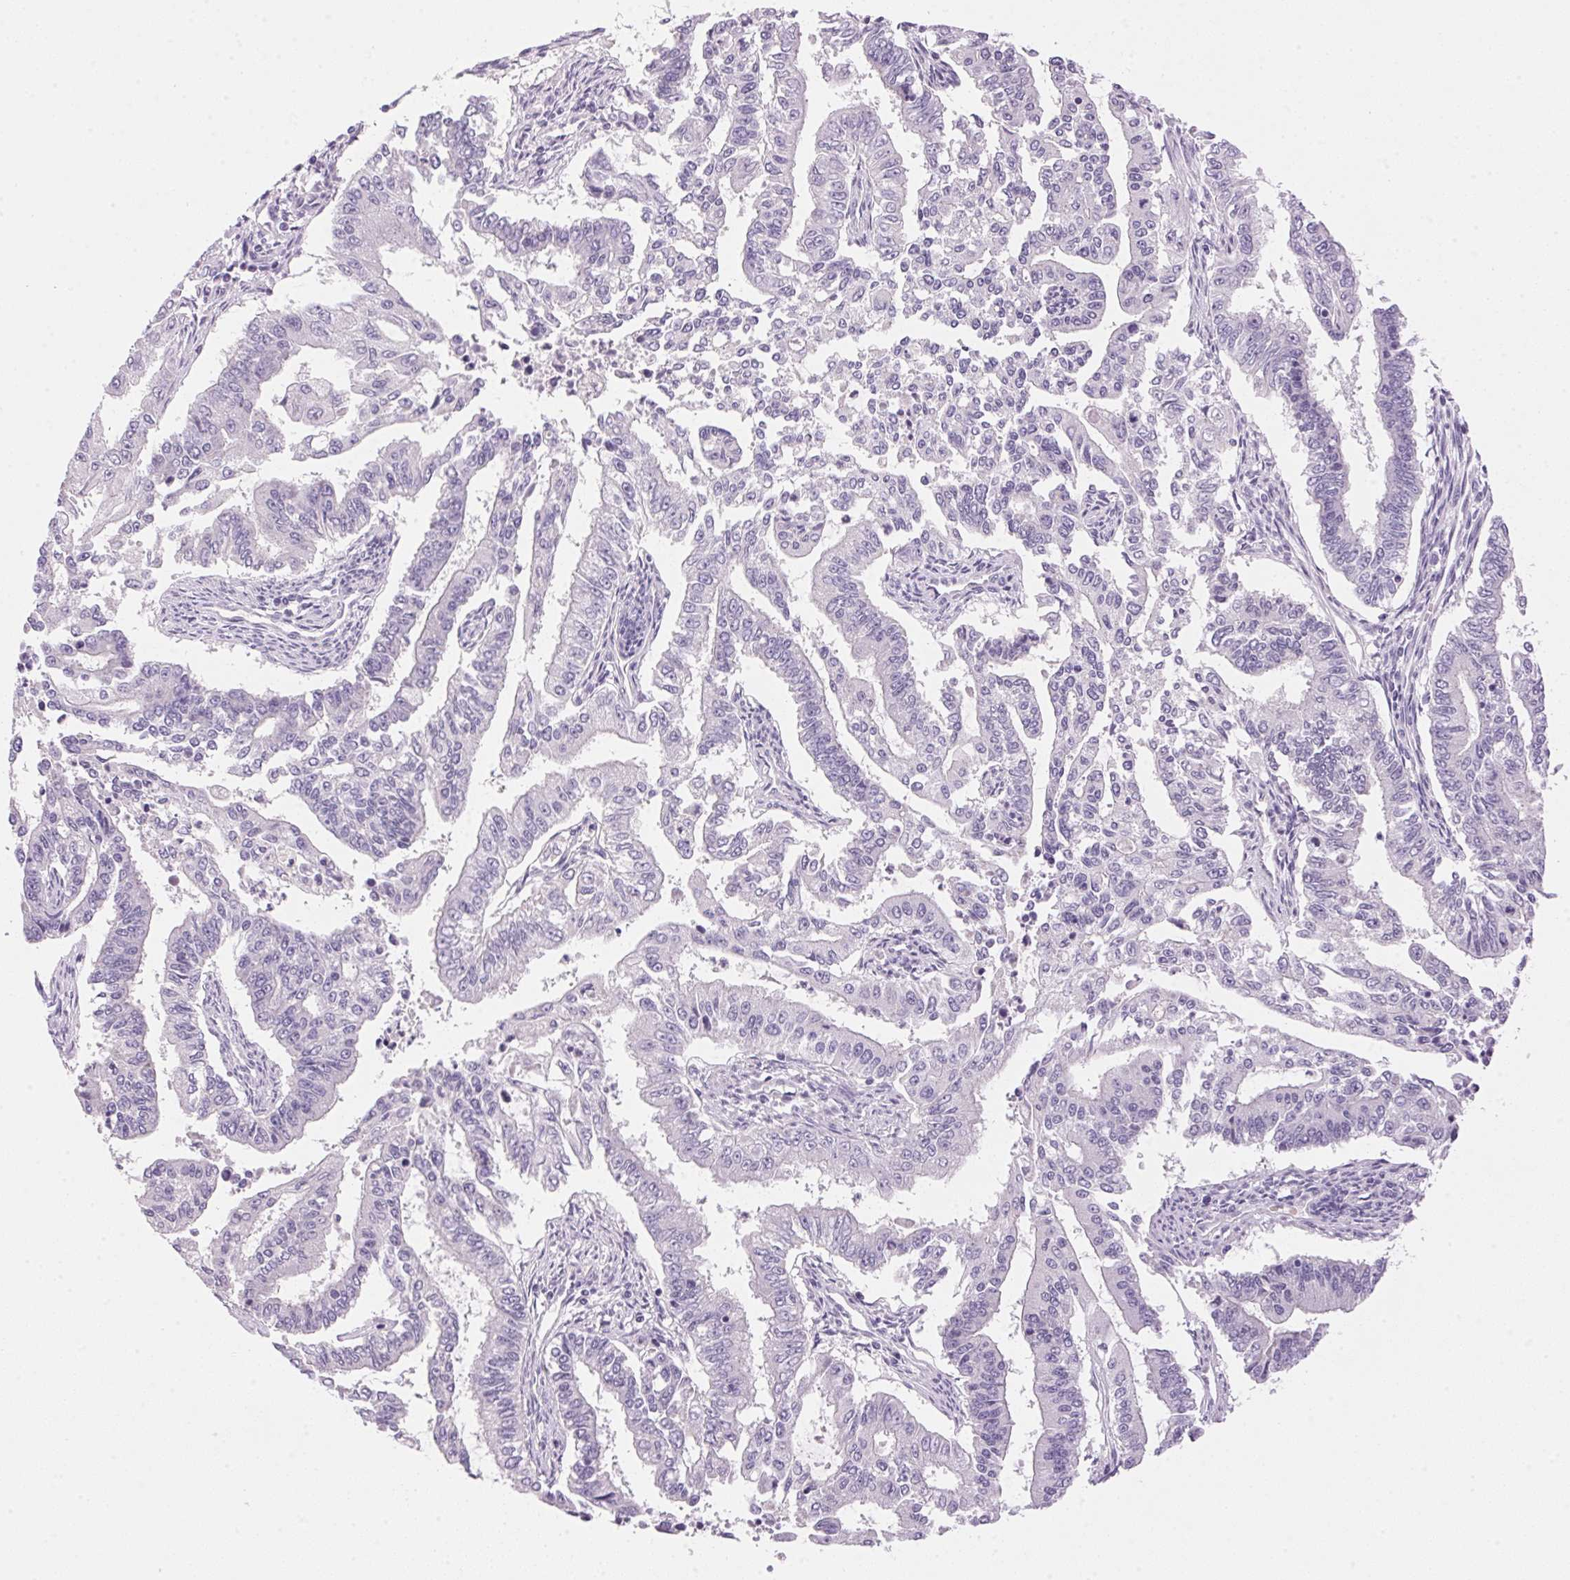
{"staining": {"intensity": "negative", "quantity": "none", "location": "none"}, "tissue": "endometrial cancer", "cell_type": "Tumor cells", "image_type": "cancer", "snomed": [{"axis": "morphology", "description": "Adenocarcinoma, NOS"}, {"axis": "topography", "description": "Uterus"}], "caption": "Immunohistochemical staining of endometrial adenocarcinoma exhibits no significant staining in tumor cells.", "gene": "HSD17B2", "patient": {"sex": "female", "age": 59}}